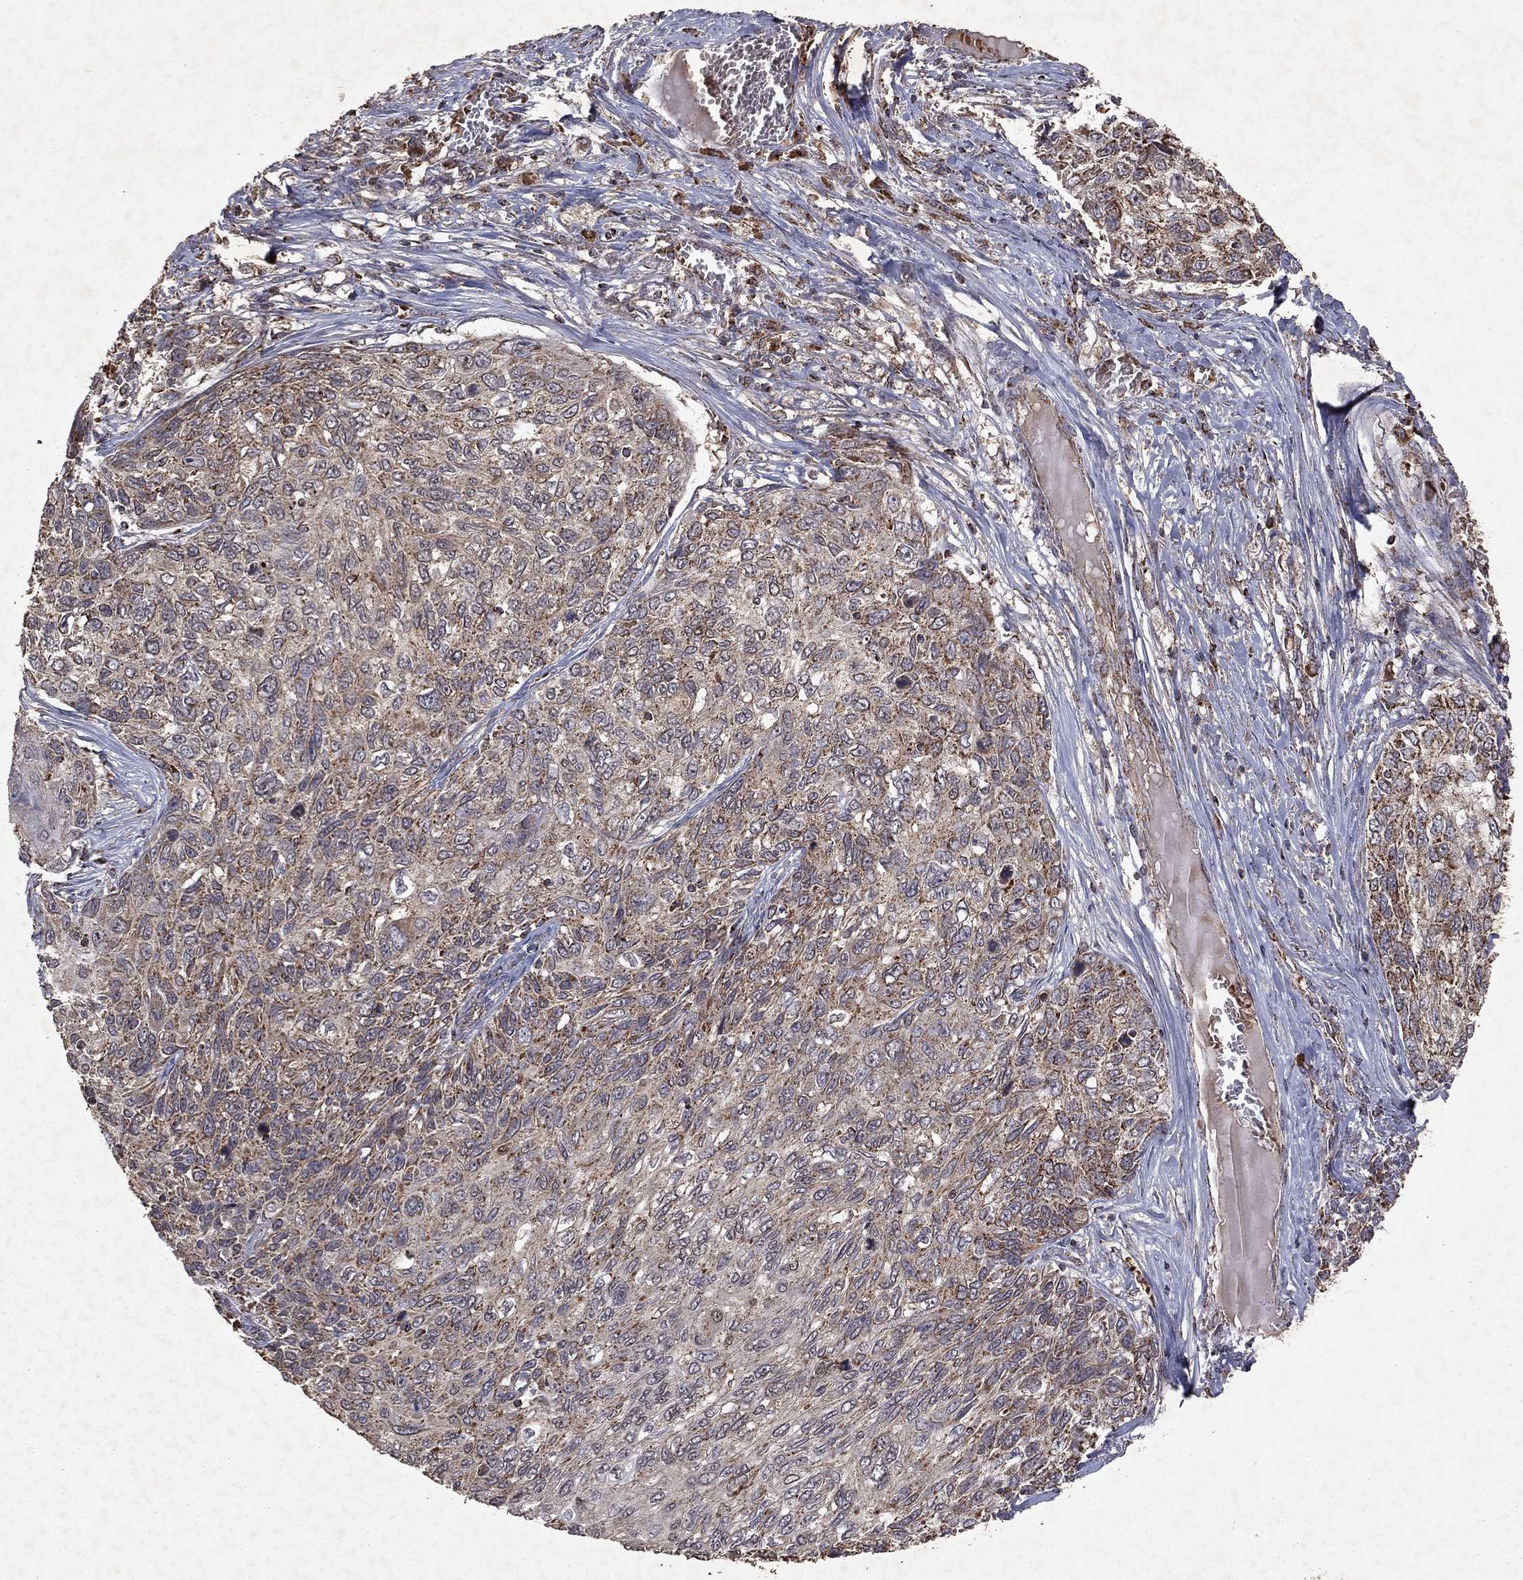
{"staining": {"intensity": "moderate", "quantity": "<25%", "location": "cytoplasmic/membranous"}, "tissue": "skin cancer", "cell_type": "Tumor cells", "image_type": "cancer", "snomed": [{"axis": "morphology", "description": "Squamous cell carcinoma, NOS"}, {"axis": "topography", "description": "Skin"}], "caption": "This histopathology image reveals immunohistochemistry staining of human skin squamous cell carcinoma, with low moderate cytoplasmic/membranous expression in about <25% of tumor cells.", "gene": "PYROXD2", "patient": {"sex": "male", "age": 92}}